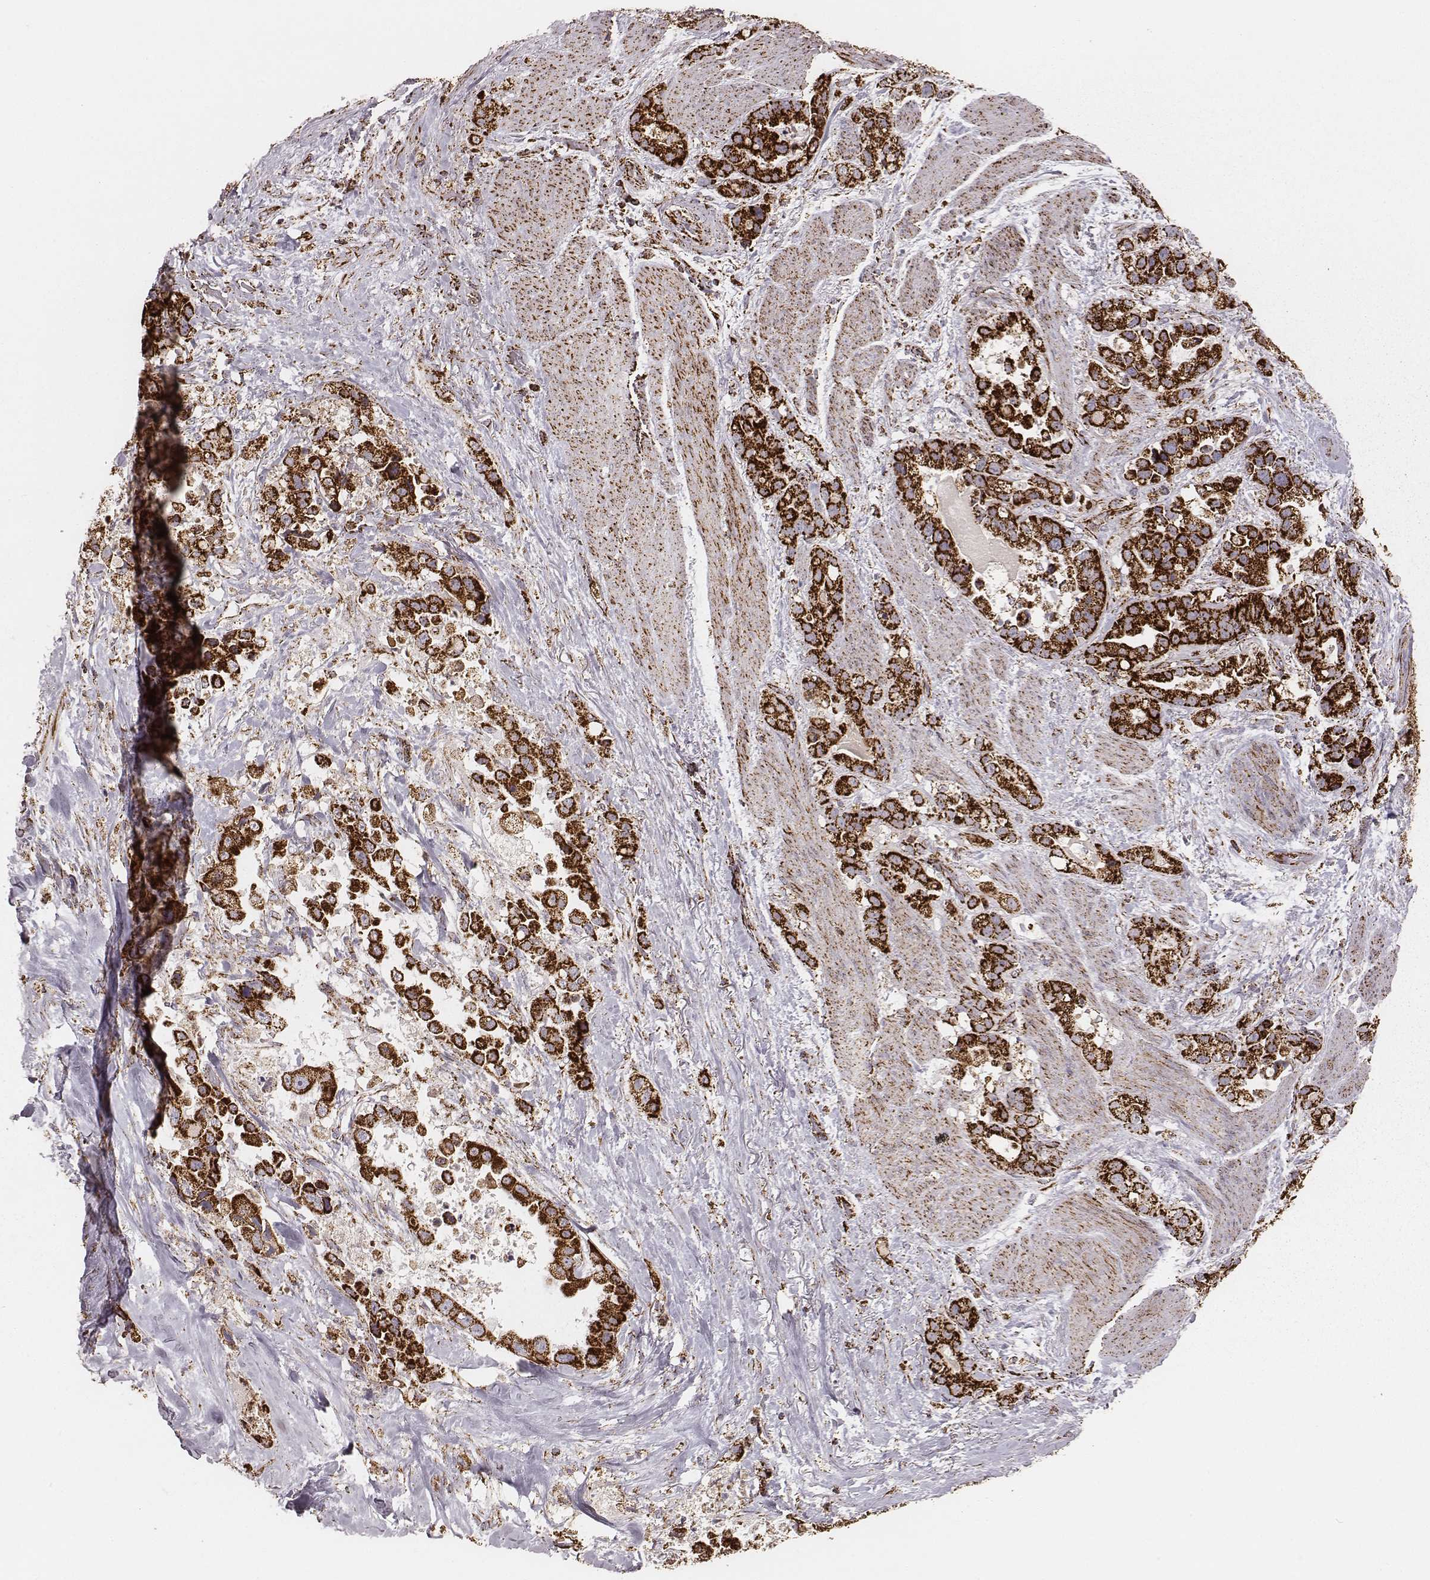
{"staining": {"intensity": "strong", "quantity": ">75%", "location": "cytoplasmic/membranous"}, "tissue": "stomach cancer", "cell_type": "Tumor cells", "image_type": "cancer", "snomed": [{"axis": "morphology", "description": "Adenocarcinoma, NOS"}, {"axis": "topography", "description": "Stomach"}], "caption": "IHC micrograph of human stomach cancer (adenocarcinoma) stained for a protein (brown), which demonstrates high levels of strong cytoplasmic/membranous positivity in about >75% of tumor cells.", "gene": "TUFM", "patient": {"sex": "male", "age": 59}}